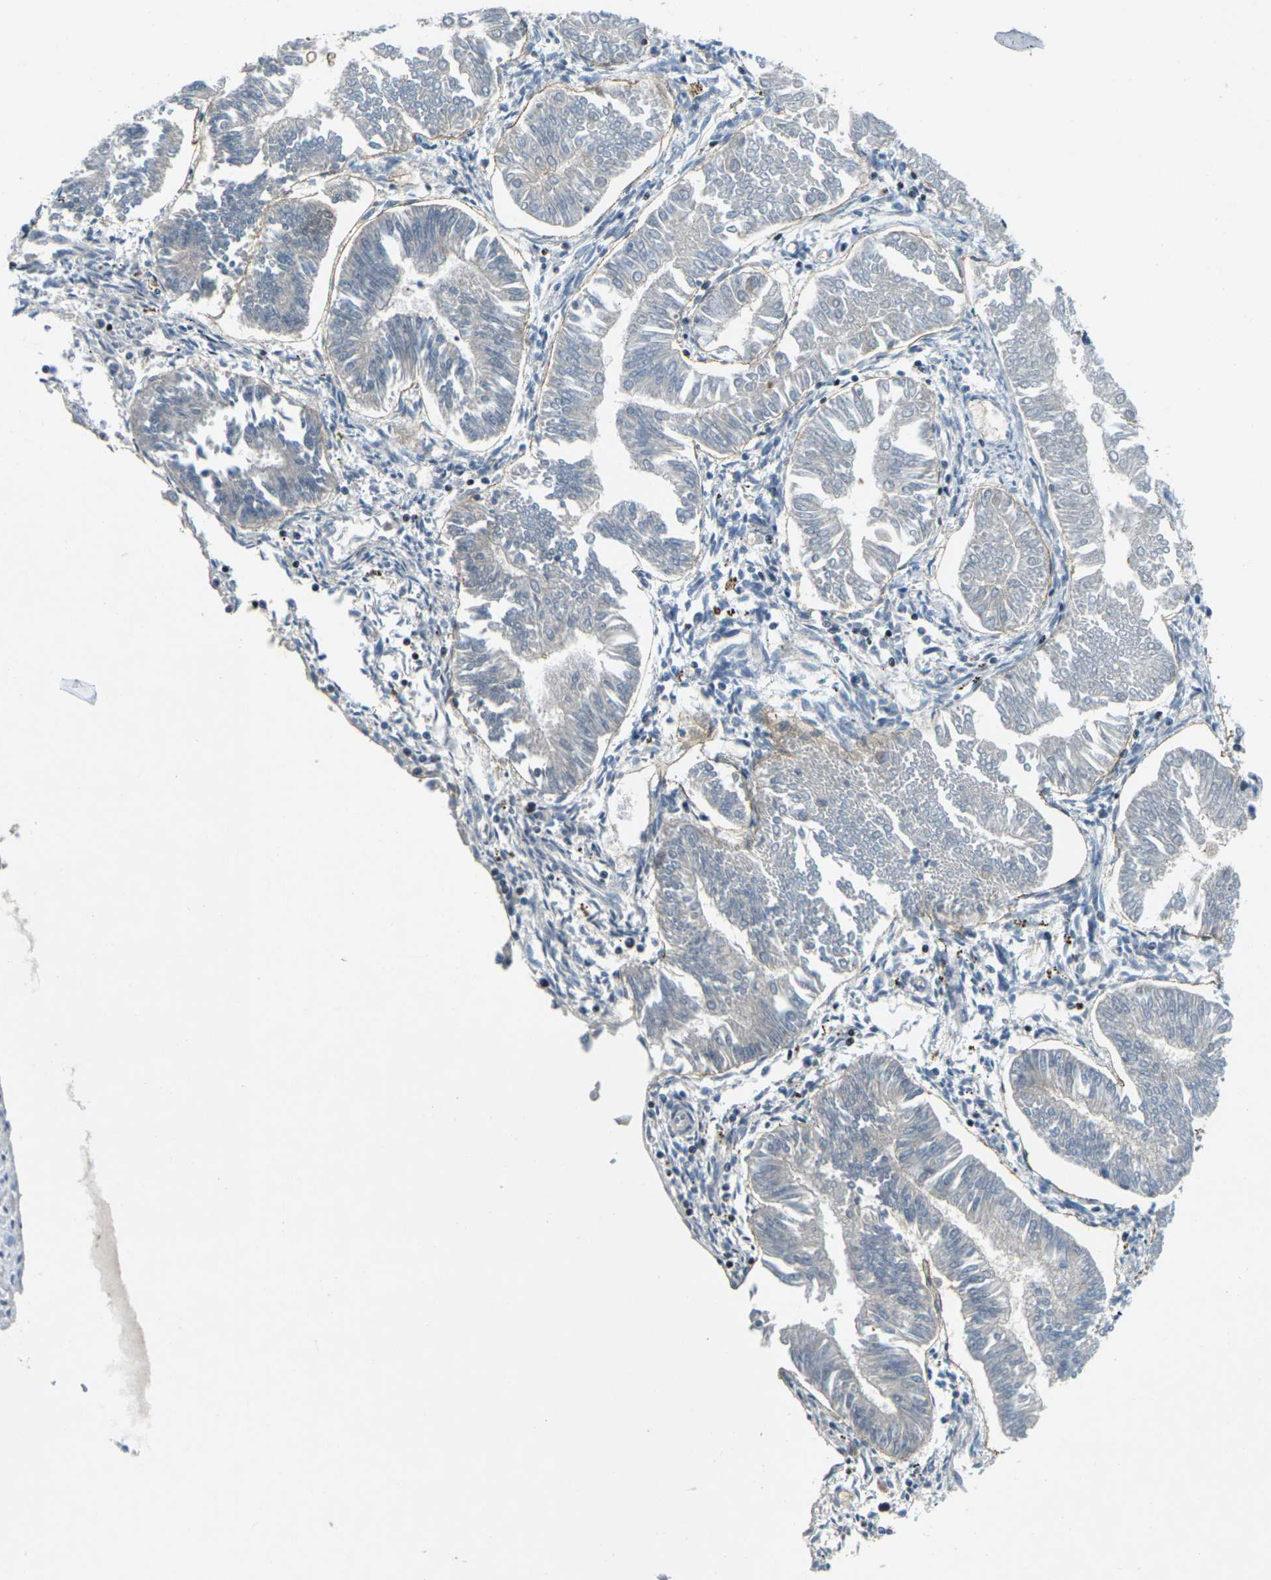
{"staining": {"intensity": "moderate", "quantity": "<25%", "location": "cytoplasmic/membranous"}, "tissue": "endometrial cancer", "cell_type": "Tumor cells", "image_type": "cancer", "snomed": [{"axis": "morphology", "description": "Adenocarcinoma, NOS"}, {"axis": "topography", "description": "Endometrium"}], "caption": "Protein staining by immunohistochemistry demonstrates moderate cytoplasmic/membranous staining in about <25% of tumor cells in adenocarcinoma (endometrial).", "gene": "UBE2S", "patient": {"sex": "female", "age": 53}}